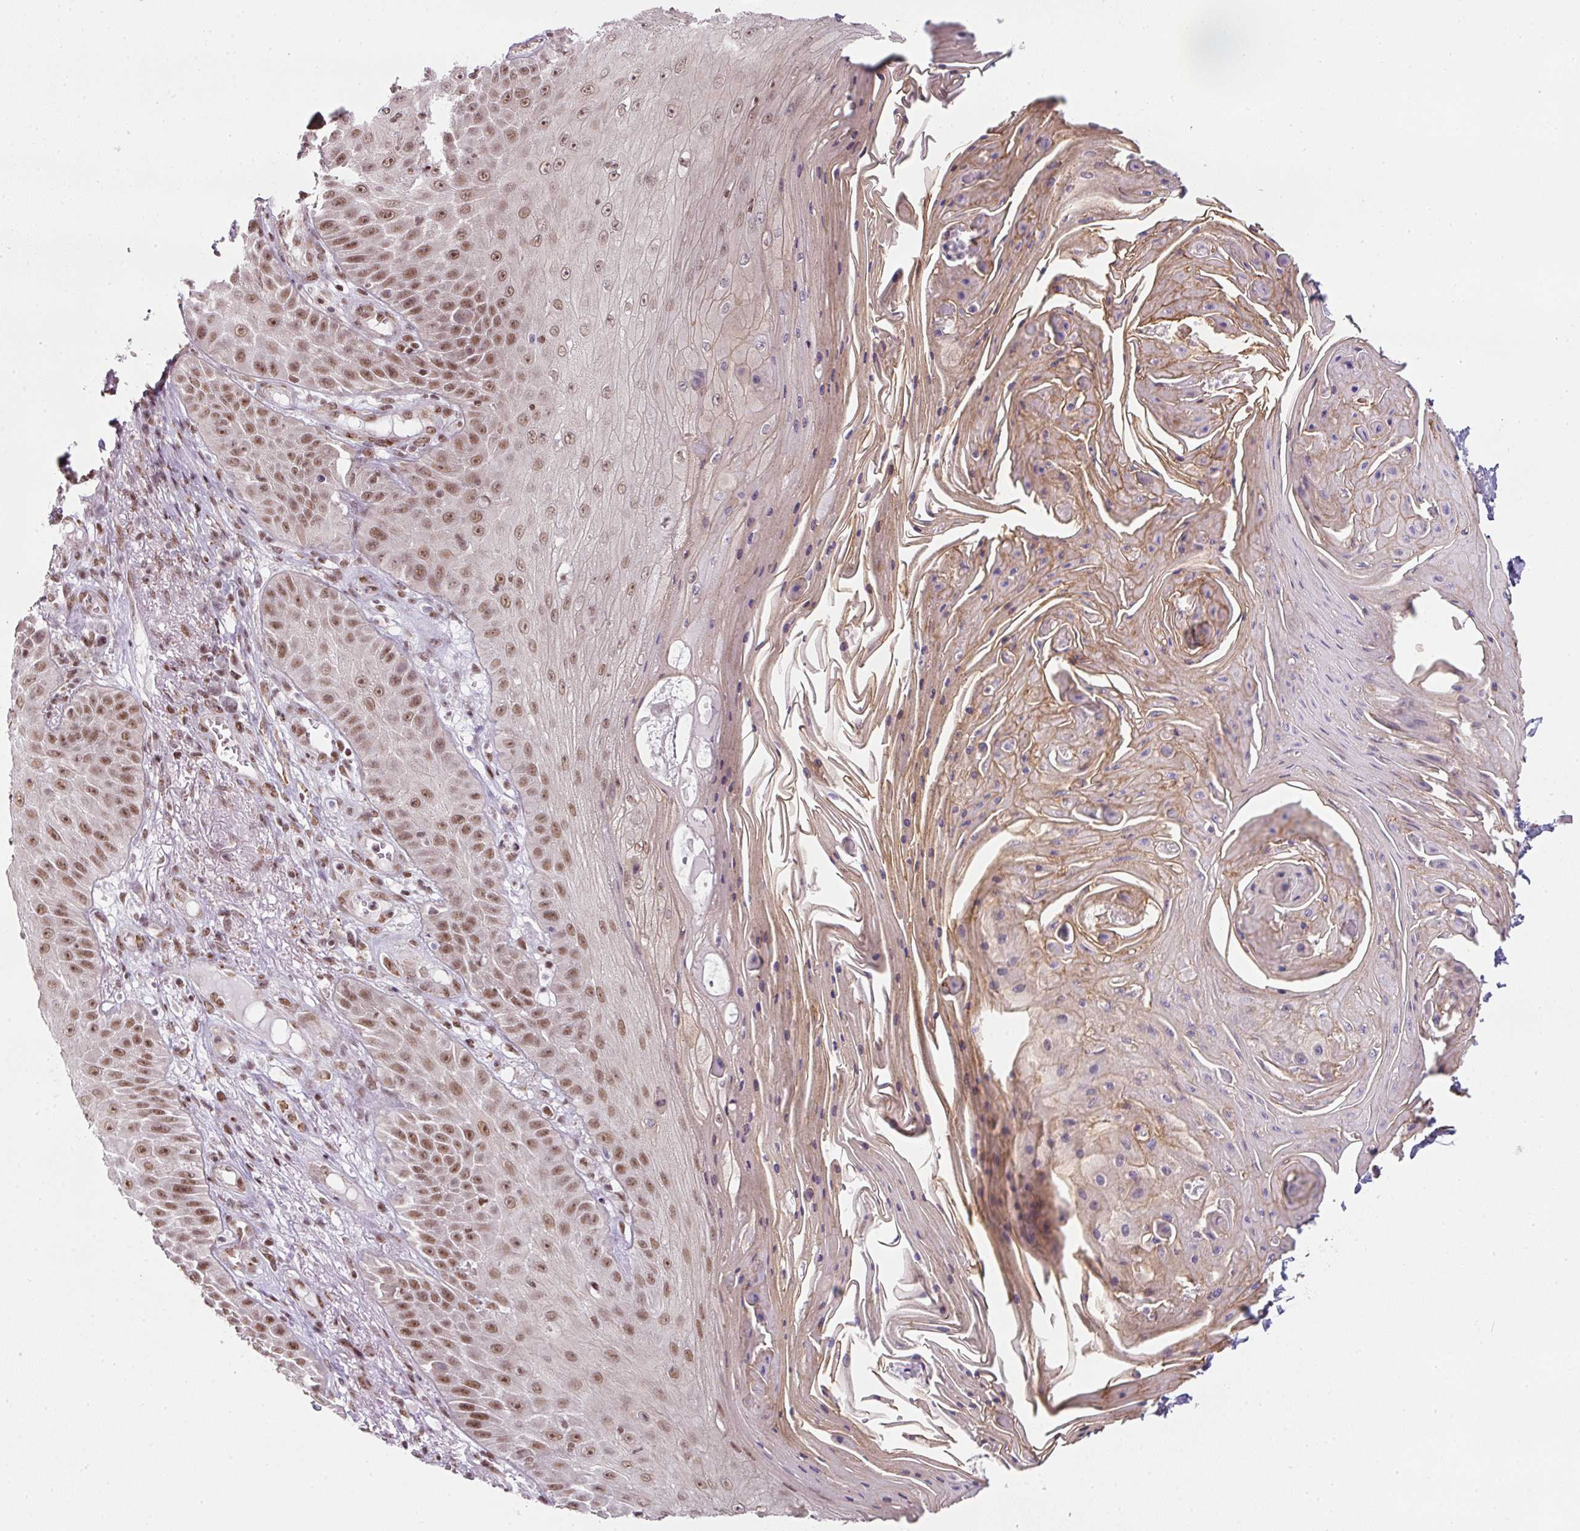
{"staining": {"intensity": "moderate", "quantity": ">75%", "location": "nuclear"}, "tissue": "skin cancer", "cell_type": "Tumor cells", "image_type": "cancer", "snomed": [{"axis": "morphology", "description": "Squamous cell carcinoma, NOS"}, {"axis": "topography", "description": "Skin"}], "caption": "The image shows staining of squamous cell carcinoma (skin), revealing moderate nuclear protein positivity (brown color) within tumor cells.", "gene": "NFYA", "patient": {"sex": "male", "age": 70}}